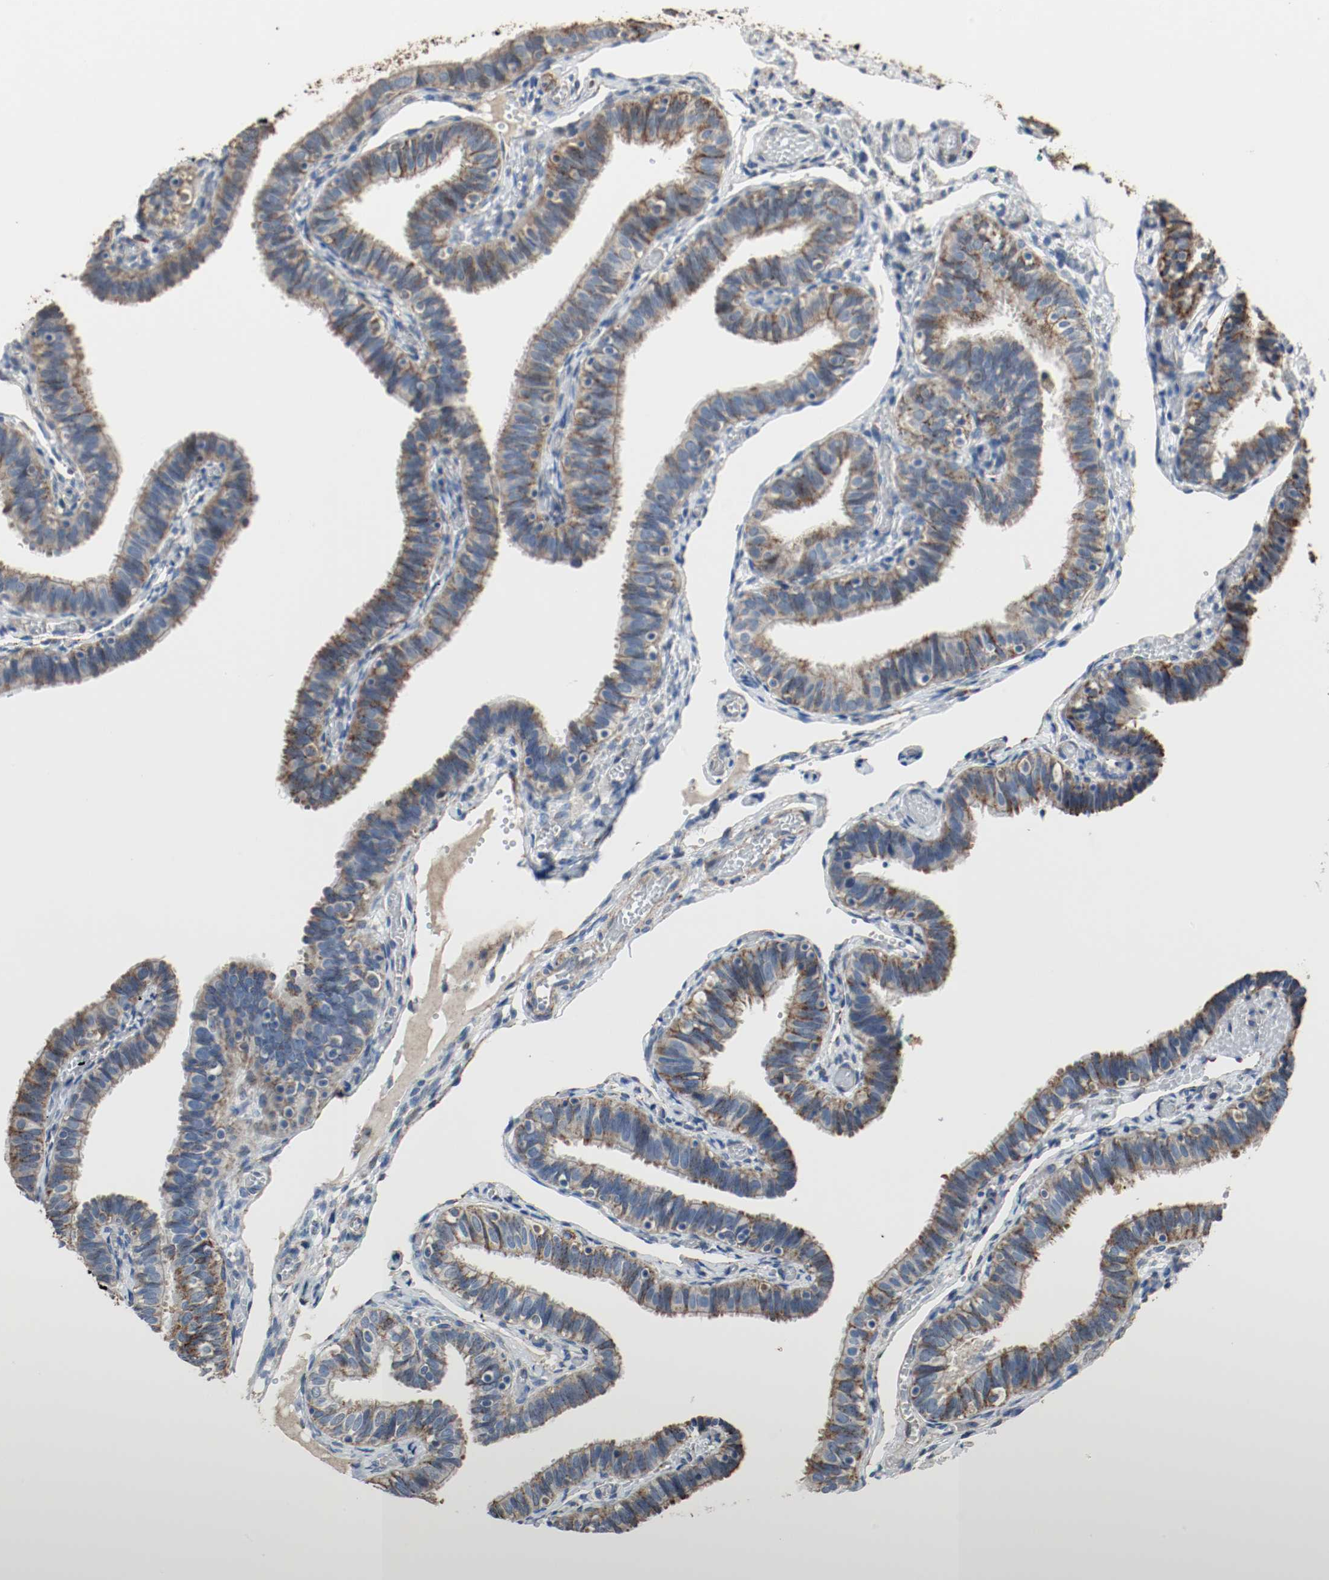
{"staining": {"intensity": "moderate", "quantity": ">75%", "location": "cytoplasmic/membranous"}, "tissue": "fallopian tube", "cell_type": "Glandular cells", "image_type": "normal", "snomed": [{"axis": "morphology", "description": "Normal tissue, NOS"}, {"axis": "topography", "description": "Fallopian tube"}], "caption": "An IHC micrograph of normal tissue is shown. Protein staining in brown highlights moderate cytoplasmic/membranous positivity in fallopian tube within glandular cells.", "gene": "ALDH4A1", "patient": {"sex": "female", "age": 46}}